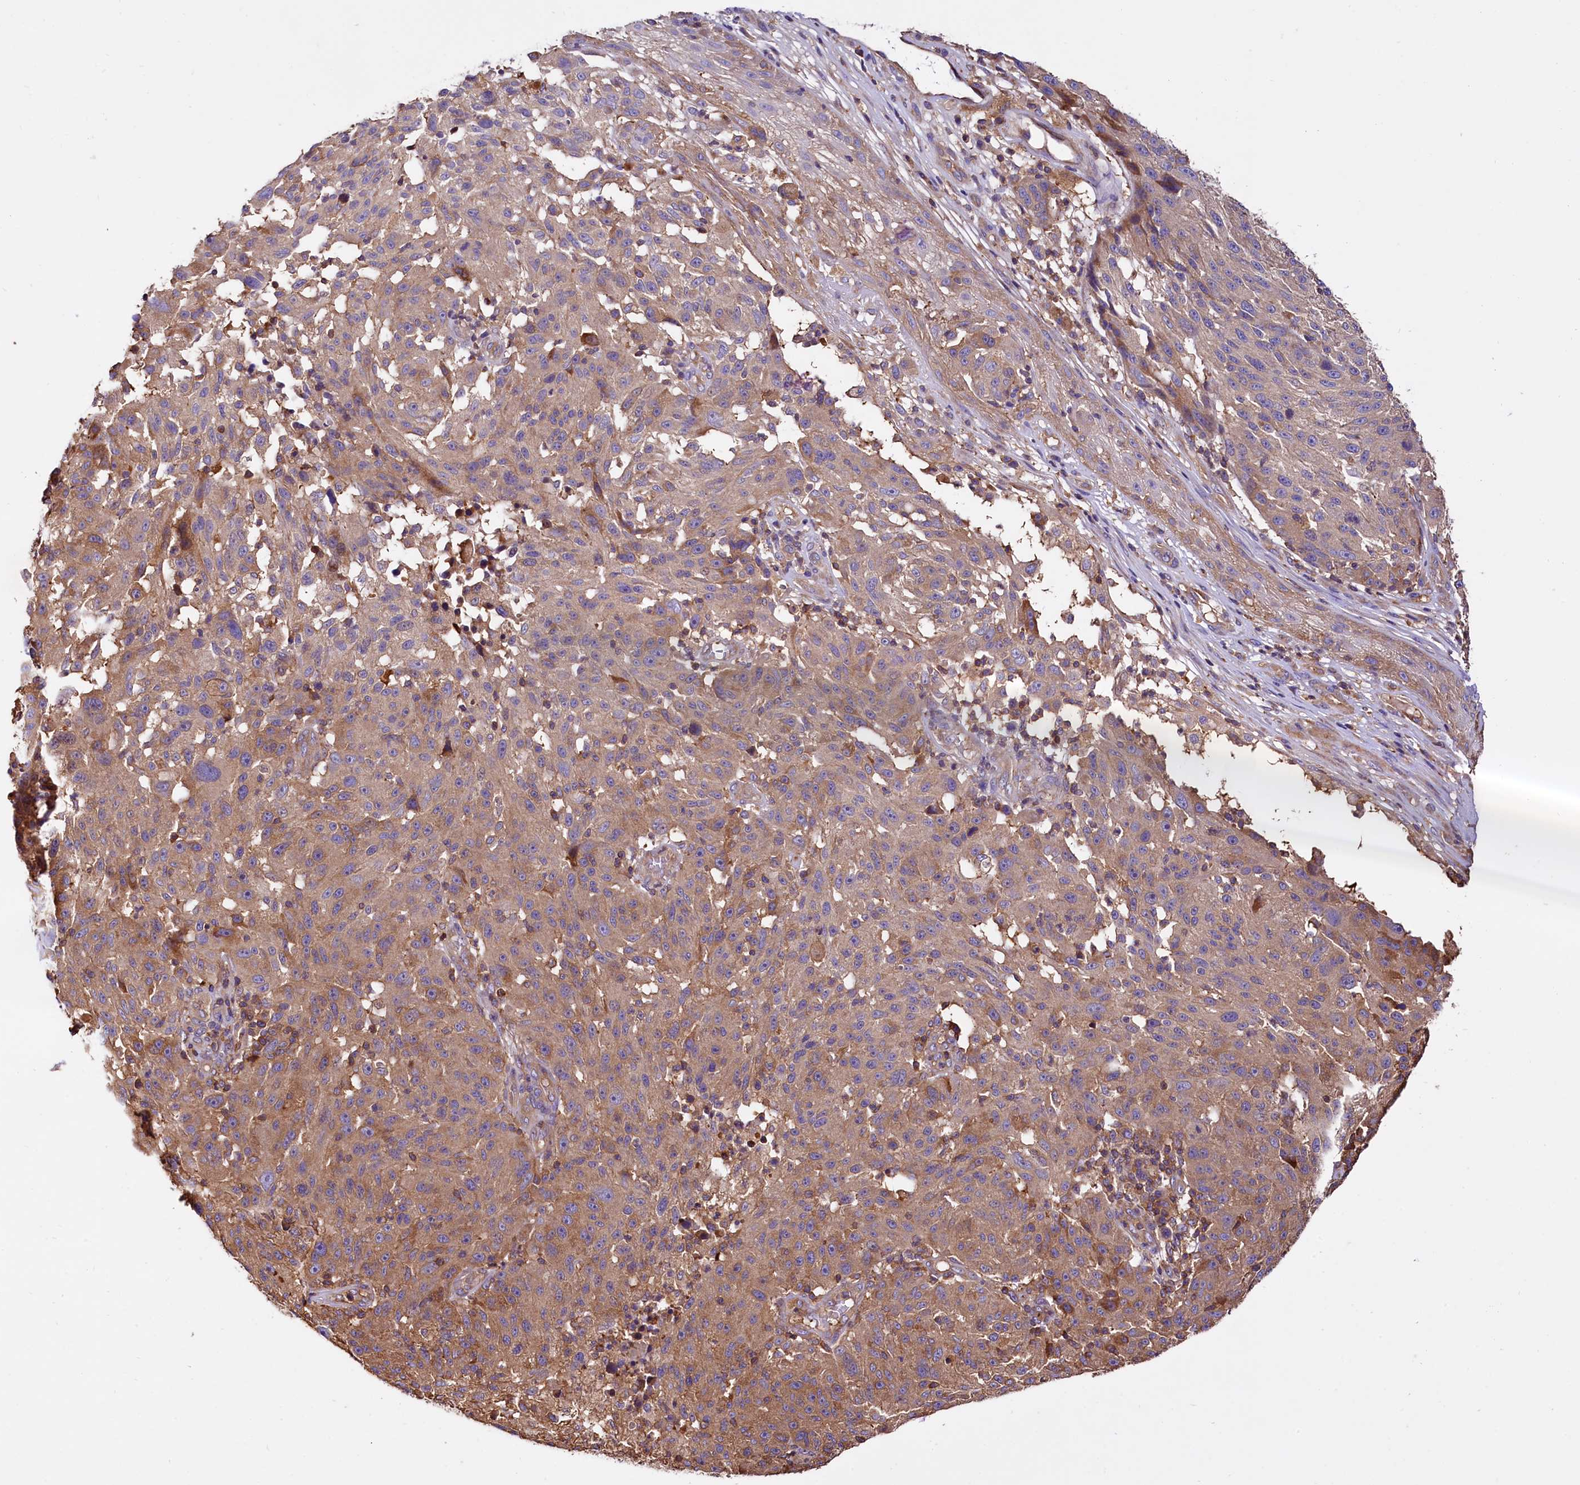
{"staining": {"intensity": "moderate", "quantity": ">75%", "location": "cytoplasmic/membranous"}, "tissue": "melanoma", "cell_type": "Tumor cells", "image_type": "cancer", "snomed": [{"axis": "morphology", "description": "Malignant melanoma, NOS"}, {"axis": "topography", "description": "Skin"}], "caption": "A histopathology image of melanoma stained for a protein demonstrates moderate cytoplasmic/membranous brown staining in tumor cells. (DAB (3,3'-diaminobenzidine) = brown stain, brightfield microscopy at high magnification).", "gene": "RARS2", "patient": {"sex": "male", "age": 53}}